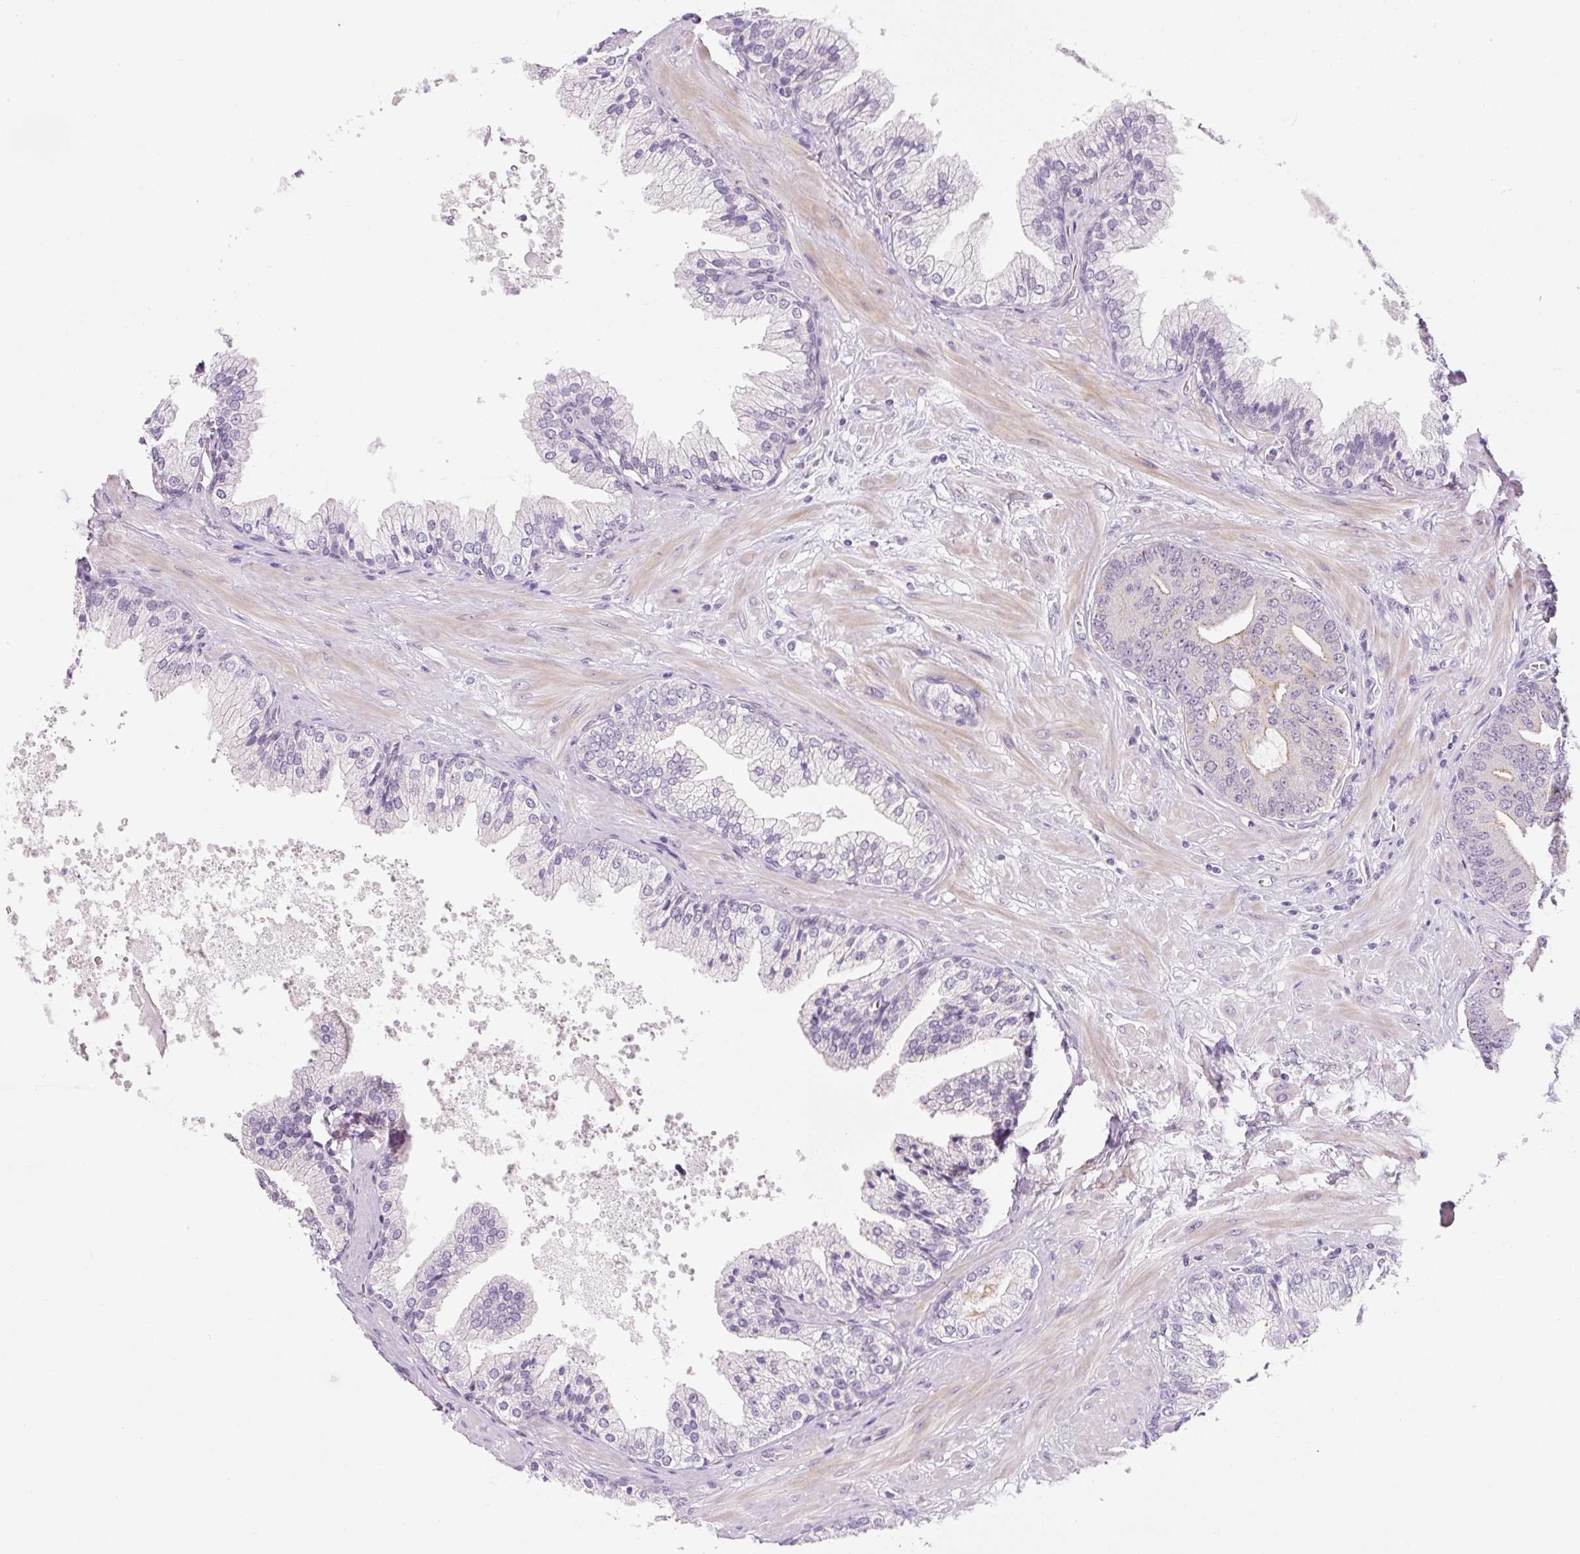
{"staining": {"intensity": "negative", "quantity": "none", "location": "none"}, "tissue": "prostate cancer", "cell_type": "Tumor cells", "image_type": "cancer", "snomed": [{"axis": "morphology", "description": "Adenocarcinoma, High grade"}, {"axis": "topography", "description": "Prostate"}], "caption": "Tumor cells are negative for protein expression in human adenocarcinoma (high-grade) (prostate). (DAB immunohistochemistry visualized using brightfield microscopy, high magnification).", "gene": "SYNE3", "patient": {"sex": "male", "age": 55}}